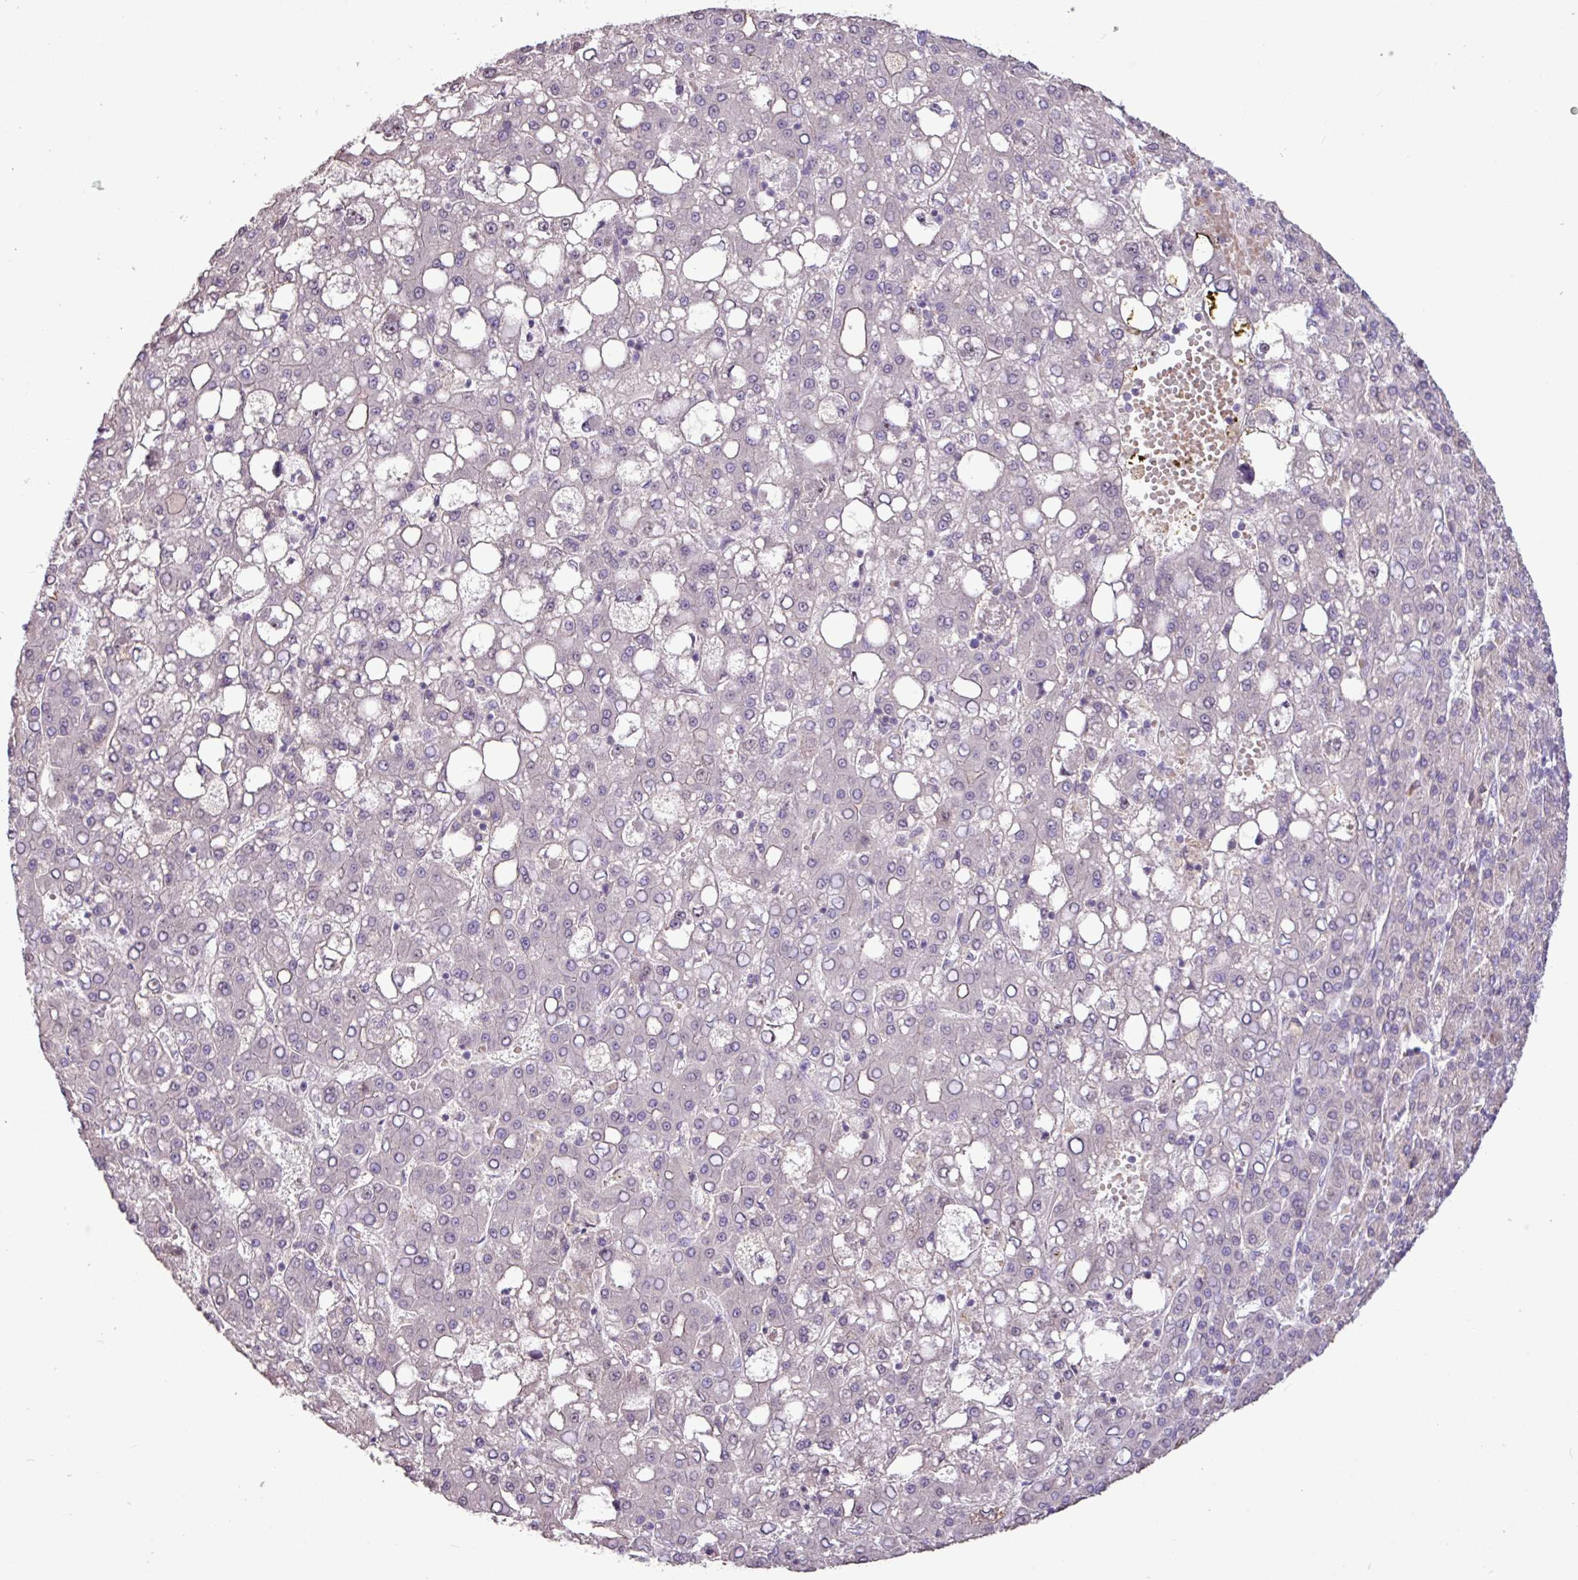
{"staining": {"intensity": "negative", "quantity": "none", "location": "none"}, "tissue": "liver cancer", "cell_type": "Tumor cells", "image_type": "cancer", "snomed": [{"axis": "morphology", "description": "Carcinoma, Hepatocellular, NOS"}, {"axis": "topography", "description": "Liver"}], "caption": "This is a micrograph of immunohistochemistry staining of liver hepatocellular carcinoma, which shows no expression in tumor cells.", "gene": "L3MBTL3", "patient": {"sex": "male", "age": 65}}